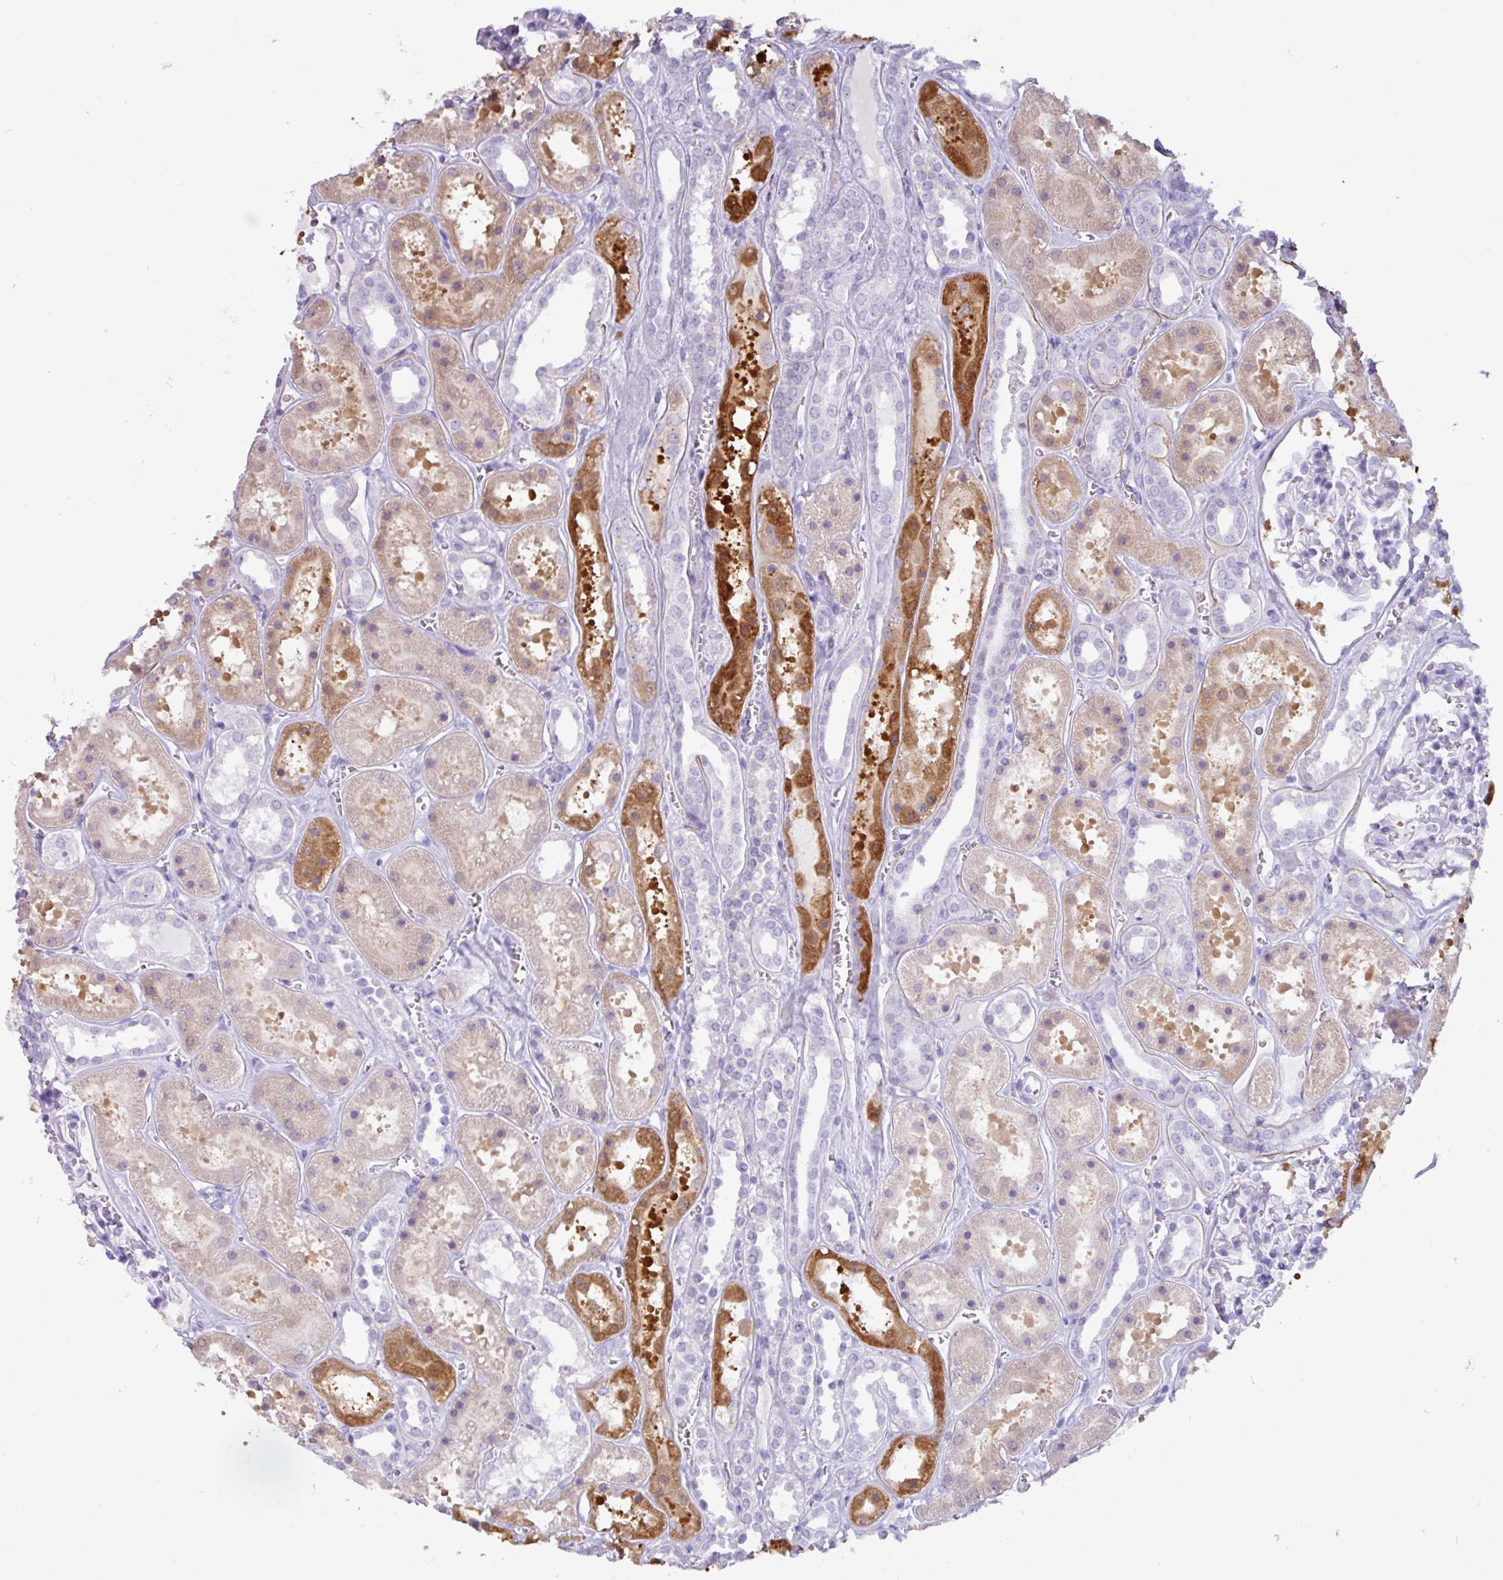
{"staining": {"intensity": "negative", "quantity": "none", "location": "none"}, "tissue": "kidney", "cell_type": "Cells in glomeruli", "image_type": "normal", "snomed": [{"axis": "morphology", "description": "Normal tissue, NOS"}, {"axis": "topography", "description": "Kidney"}], "caption": "Immunohistochemistry (IHC) micrograph of unremarkable kidney: kidney stained with DAB (3,3'-diaminobenzidine) demonstrates no significant protein expression in cells in glomeruli. The staining was performed using DAB (3,3'-diaminobenzidine) to visualize the protein expression in brown, while the nuclei were stained in blue with hematoxylin (Magnification: 20x).", "gene": "ZNF524", "patient": {"sex": "female", "age": 41}}